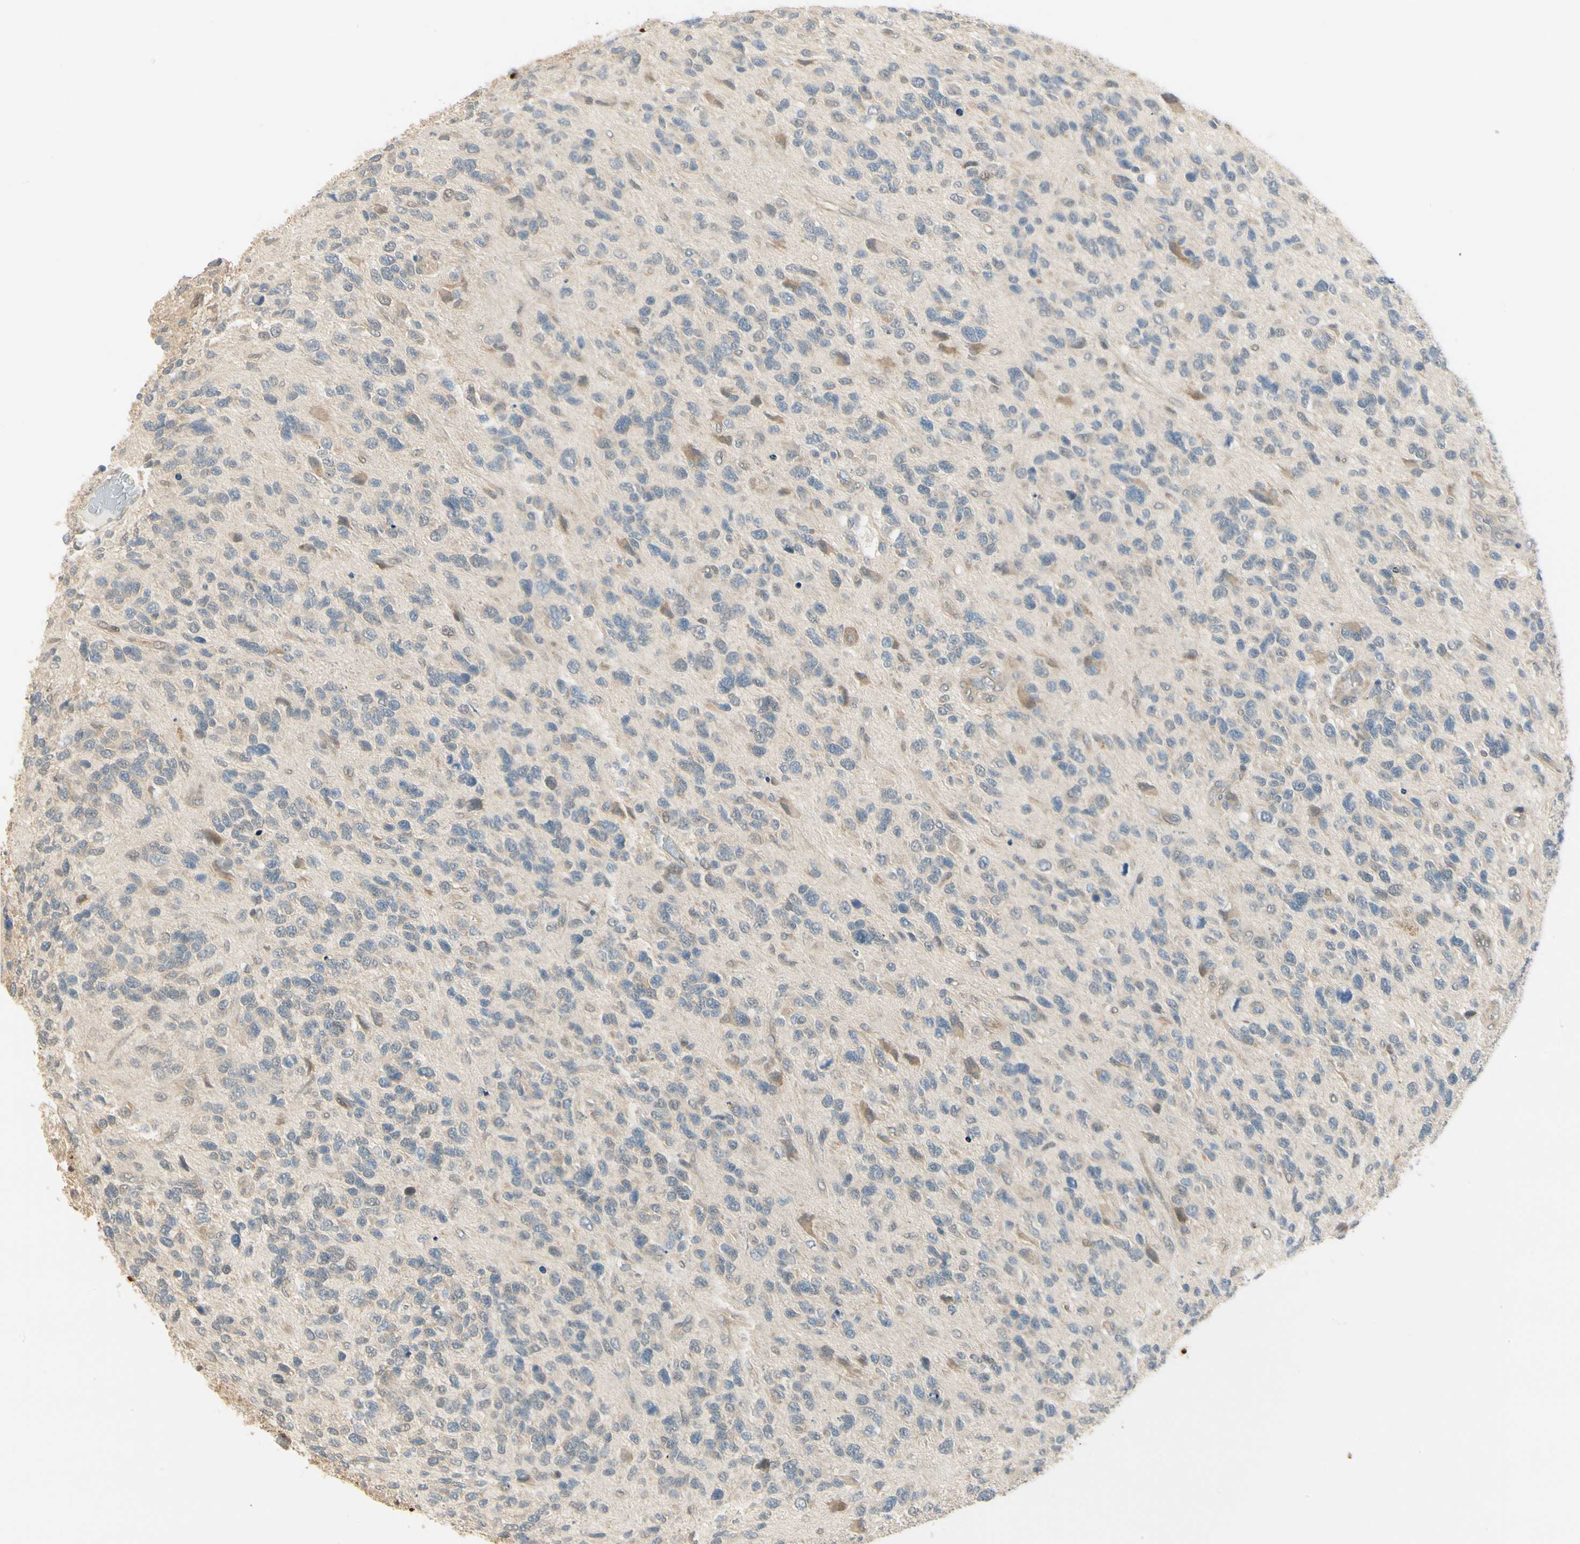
{"staining": {"intensity": "negative", "quantity": "none", "location": "none"}, "tissue": "glioma", "cell_type": "Tumor cells", "image_type": "cancer", "snomed": [{"axis": "morphology", "description": "Glioma, malignant, High grade"}, {"axis": "topography", "description": "Brain"}], "caption": "IHC histopathology image of neoplastic tissue: glioma stained with DAB shows no significant protein staining in tumor cells.", "gene": "EPHB3", "patient": {"sex": "female", "age": 58}}